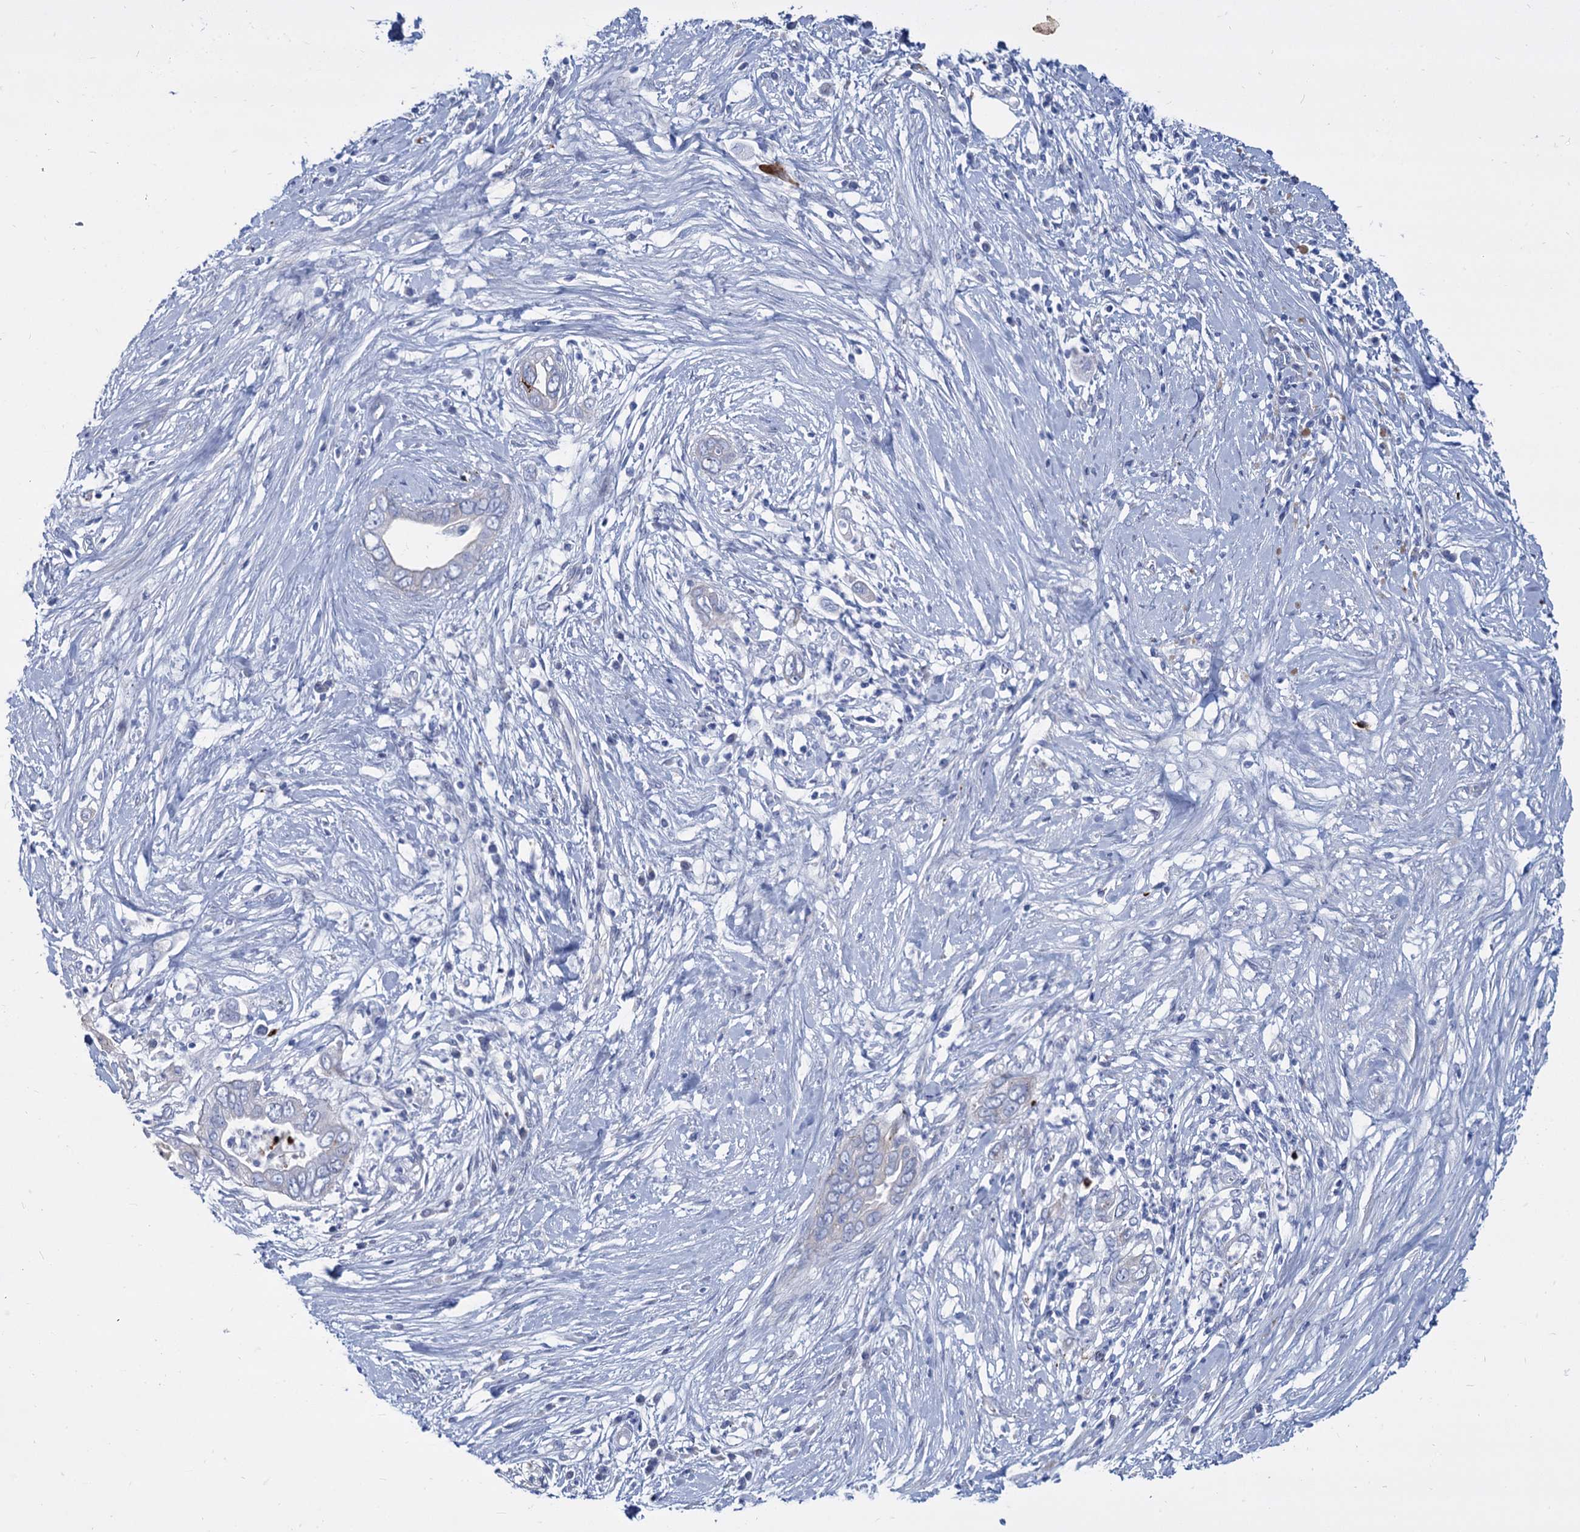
{"staining": {"intensity": "negative", "quantity": "none", "location": "none"}, "tissue": "pancreatic cancer", "cell_type": "Tumor cells", "image_type": "cancer", "snomed": [{"axis": "morphology", "description": "Adenocarcinoma, NOS"}, {"axis": "topography", "description": "Pancreas"}], "caption": "Photomicrograph shows no protein staining in tumor cells of pancreatic cancer (adenocarcinoma) tissue.", "gene": "TRIM77", "patient": {"sex": "male", "age": 75}}